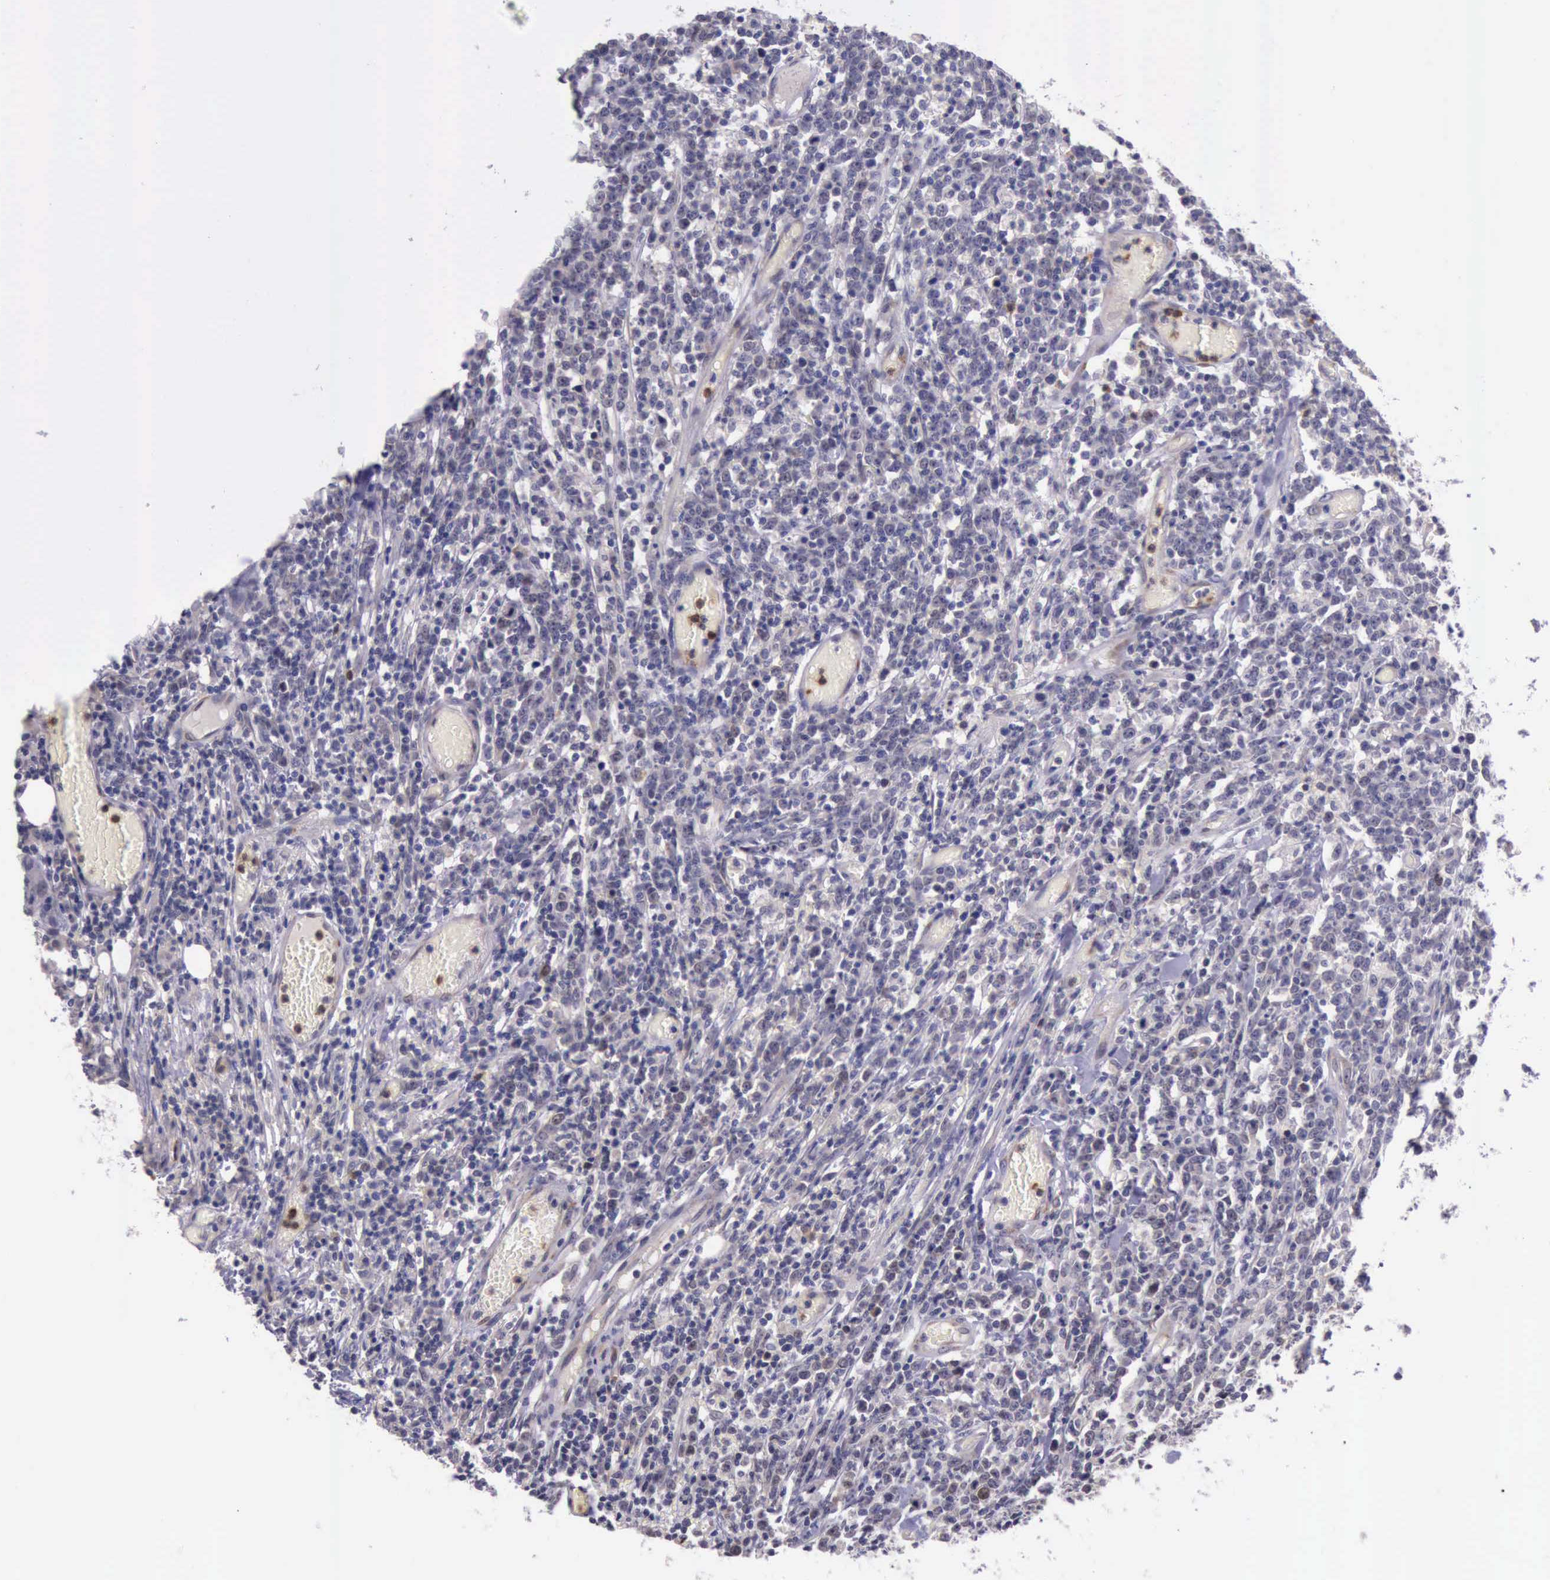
{"staining": {"intensity": "negative", "quantity": "none", "location": "none"}, "tissue": "lymphoma", "cell_type": "Tumor cells", "image_type": "cancer", "snomed": [{"axis": "morphology", "description": "Malignant lymphoma, non-Hodgkin's type, High grade"}, {"axis": "topography", "description": "Colon"}], "caption": "The image demonstrates no staining of tumor cells in high-grade malignant lymphoma, non-Hodgkin's type.", "gene": "PLEK2", "patient": {"sex": "male", "age": 82}}